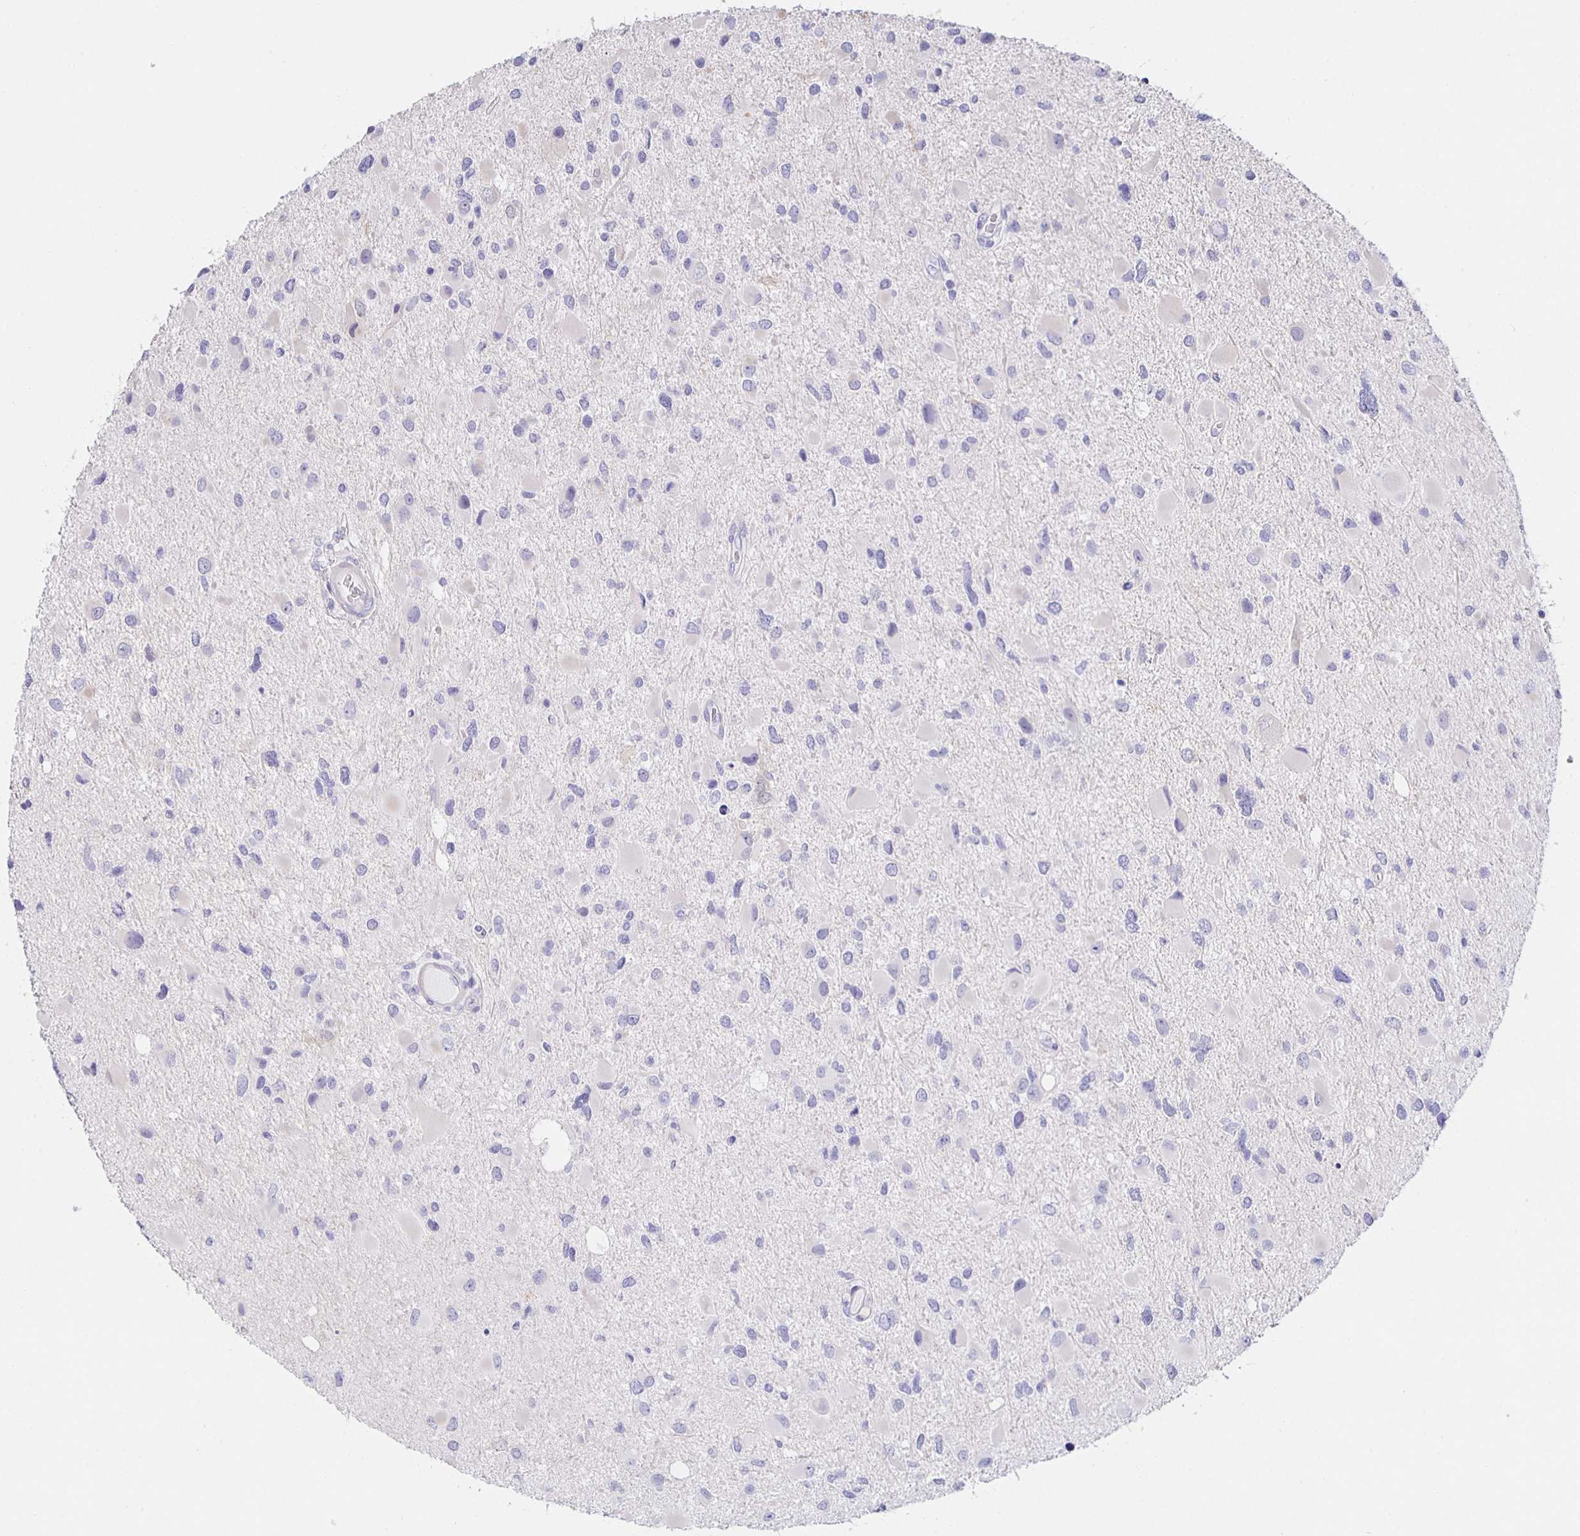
{"staining": {"intensity": "negative", "quantity": "none", "location": "none"}, "tissue": "glioma", "cell_type": "Tumor cells", "image_type": "cancer", "snomed": [{"axis": "morphology", "description": "Glioma, malignant, Low grade"}, {"axis": "topography", "description": "Brain"}], "caption": "IHC photomicrograph of human low-grade glioma (malignant) stained for a protein (brown), which displays no positivity in tumor cells.", "gene": "HSPA4L", "patient": {"sex": "female", "age": 32}}